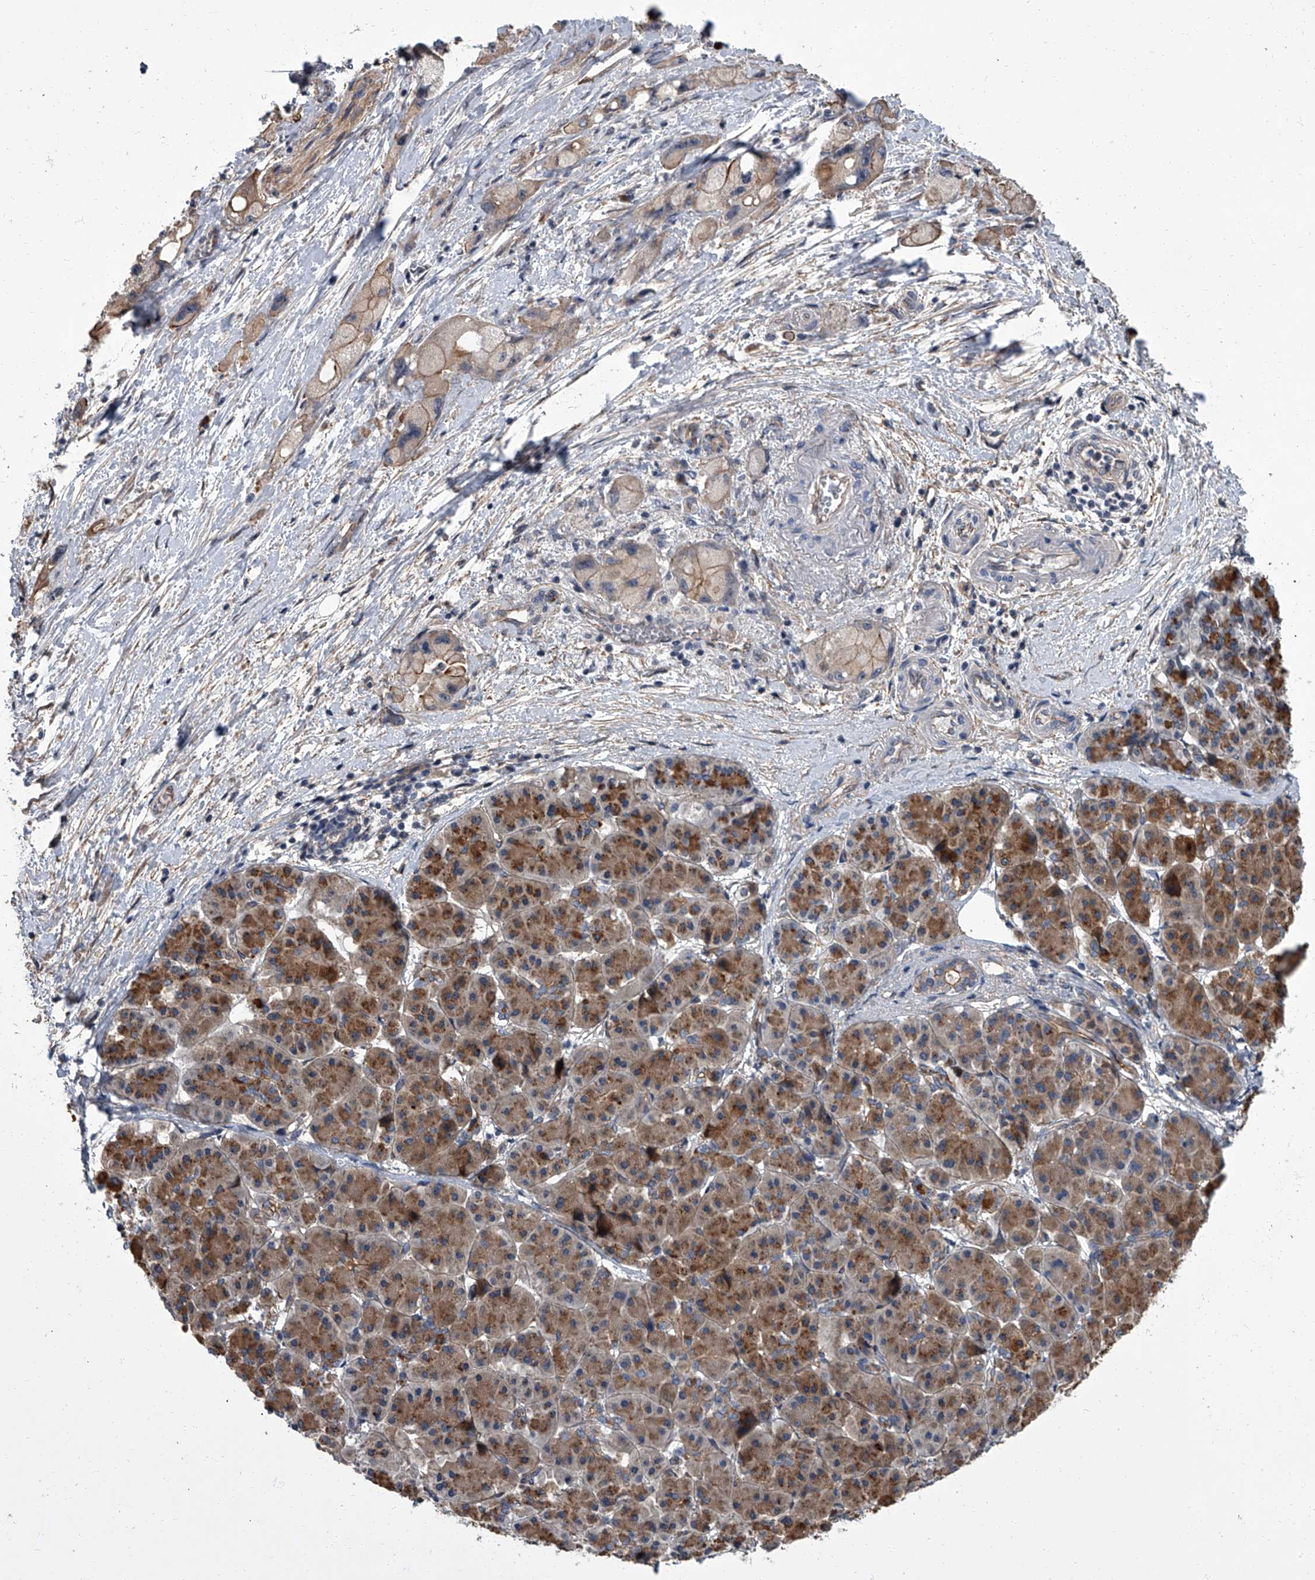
{"staining": {"intensity": "weak", "quantity": "25%-75%", "location": "cytoplasmic/membranous"}, "tissue": "pancreatic cancer", "cell_type": "Tumor cells", "image_type": "cancer", "snomed": [{"axis": "morphology", "description": "Normal tissue, NOS"}, {"axis": "morphology", "description": "Adenocarcinoma, NOS"}, {"axis": "topography", "description": "Pancreas"}], "caption": "The image exhibits a brown stain indicating the presence of a protein in the cytoplasmic/membranous of tumor cells in adenocarcinoma (pancreatic). (DAB (3,3'-diaminobenzidine) = brown stain, brightfield microscopy at high magnification).", "gene": "SIRT4", "patient": {"sex": "female", "age": 68}}